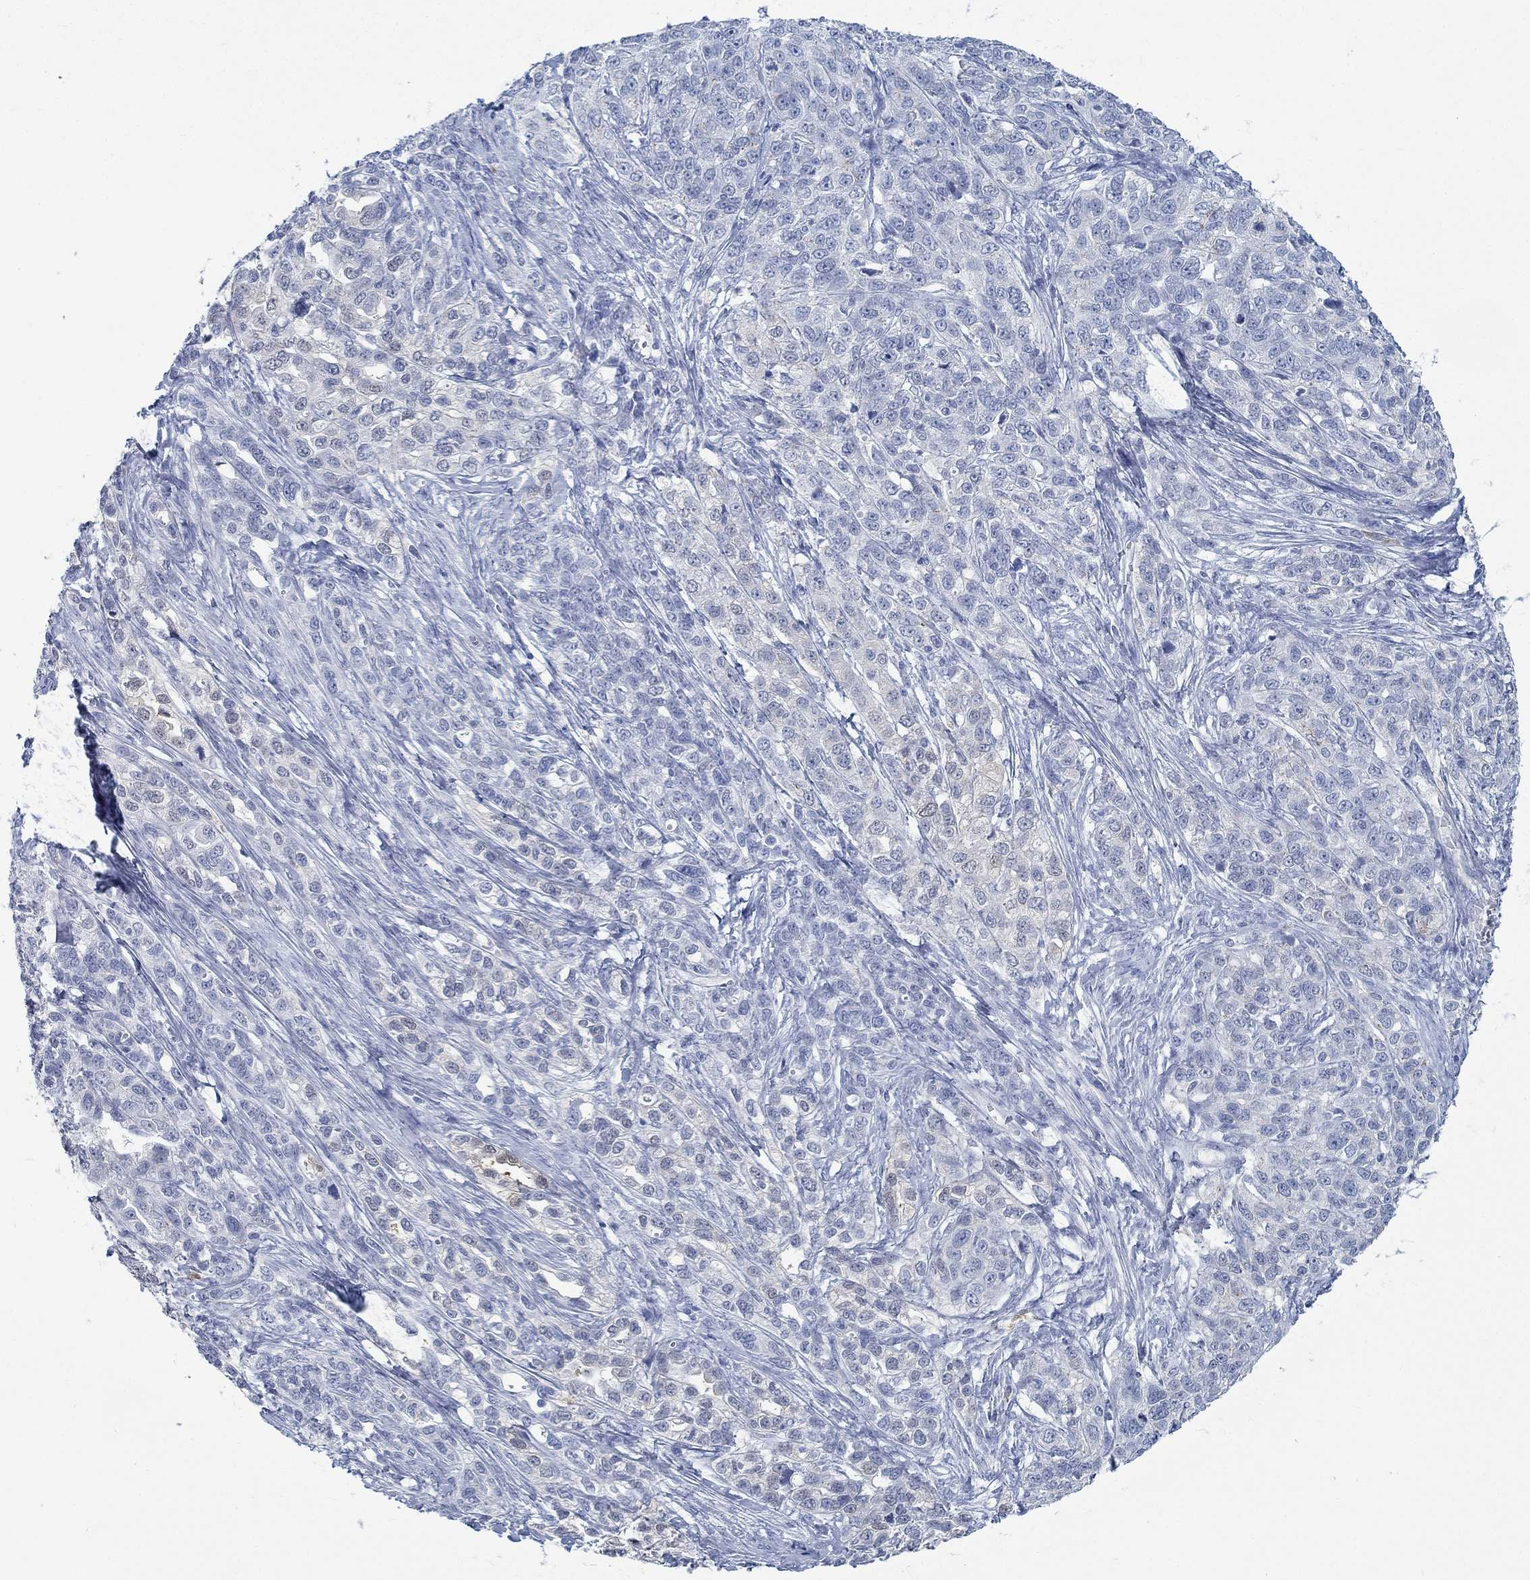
{"staining": {"intensity": "negative", "quantity": "none", "location": "none"}, "tissue": "ovarian cancer", "cell_type": "Tumor cells", "image_type": "cancer", "snomed": [{"axis": "morphology", "description": "Cystadenocarcinoma, serous, NOS"}, {"axis": "topography", "description": "Ovary"}], "caption": "This is a micrograph of immunohistochemistry staining of ovarian cancer (serous cystadenocarcinoma), which shows no staining in tumor cells.", "gene": "TEKT4", "patient": {"sex": "female", "age": 71}}